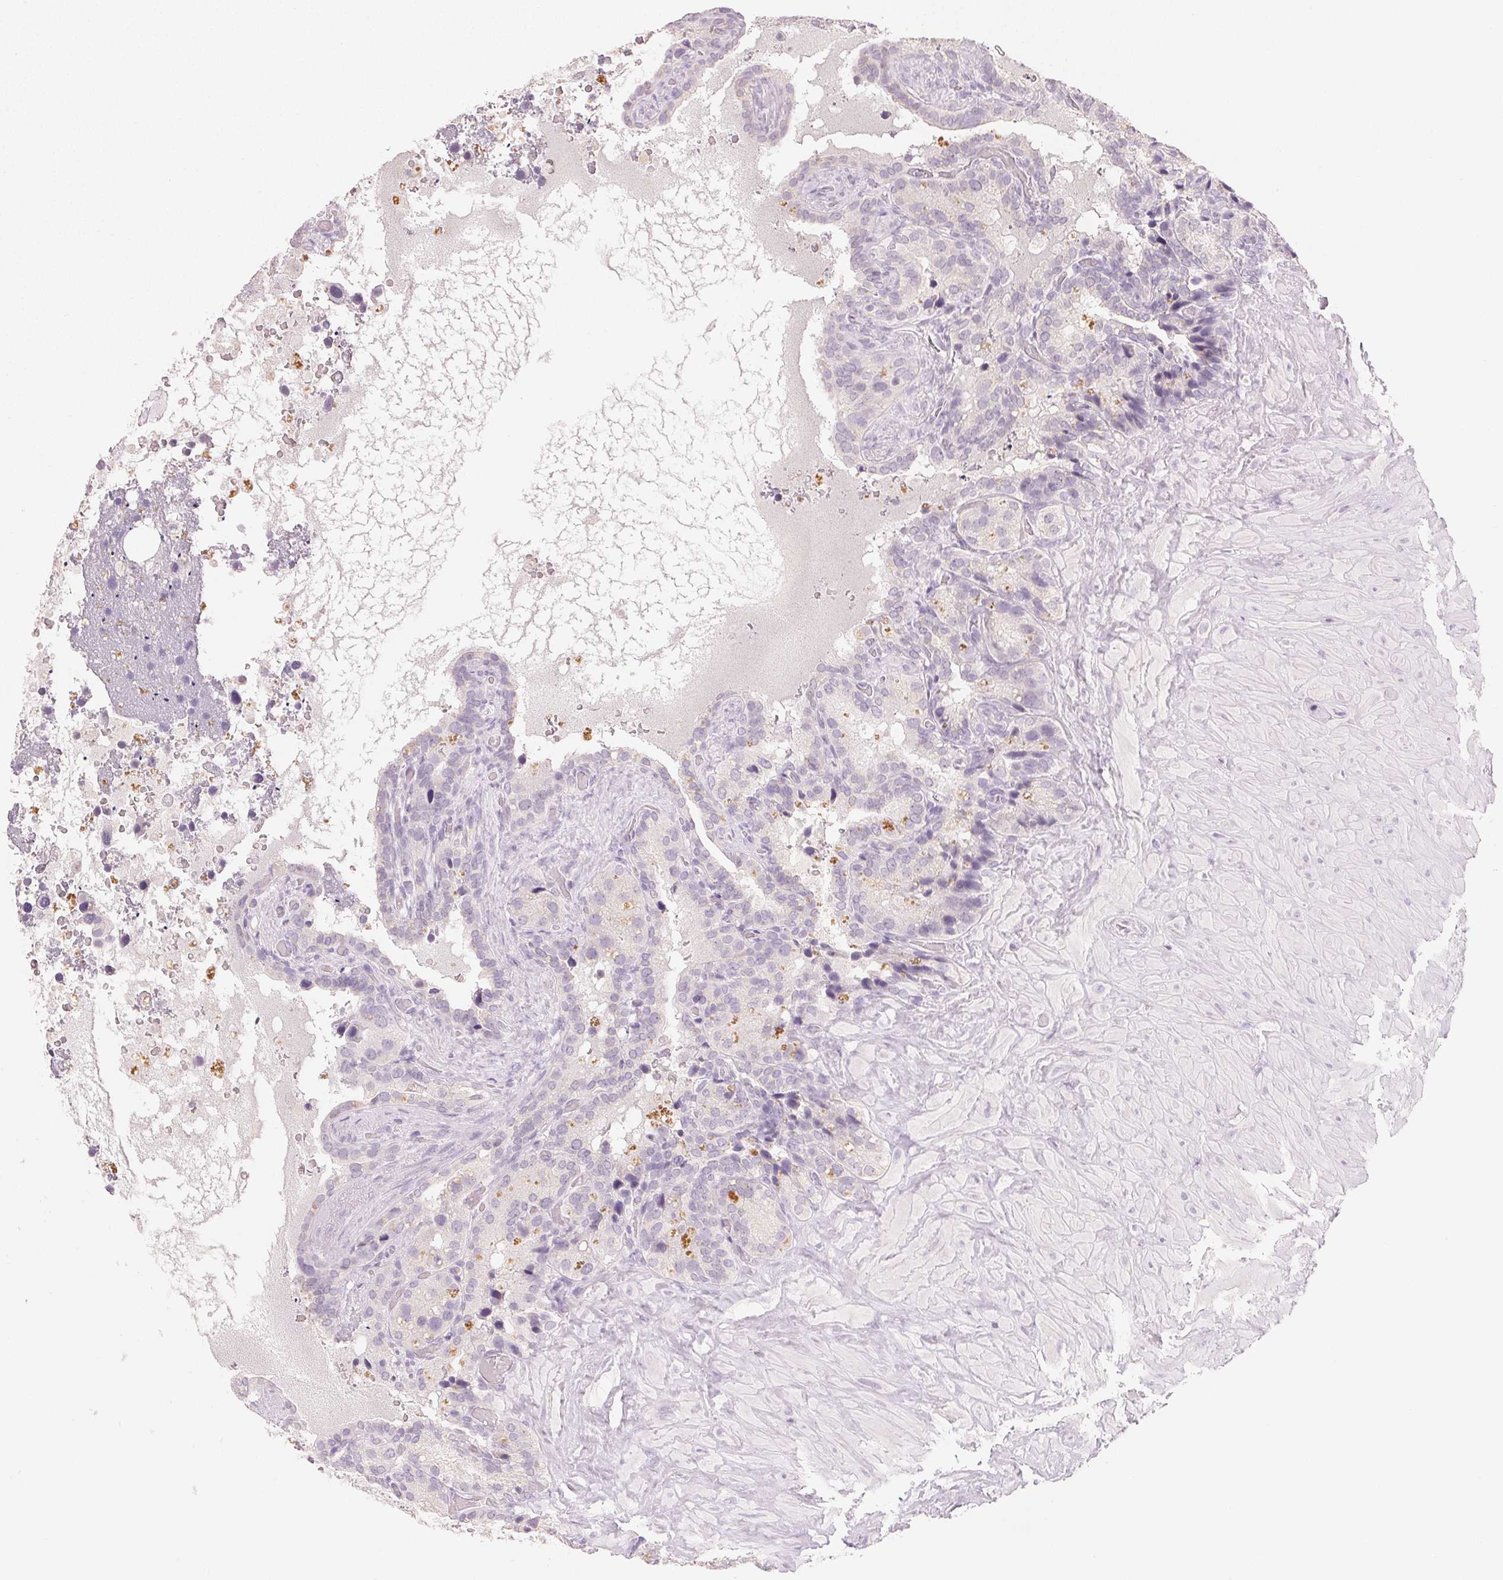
{"staining": {"intensity": "negative", "quantity": "none", "location": "none"}, "tissue": "seminal vesicle", "cell_type": "Glandular cells", "image_type": "normal", "snomed": [{"axis": "morphology", "description": "Normal tissue, NOS"}, {"axis": "topography", "description": "Seminal veicle"}], "caption": "High magnification brightfield microscopy of unremarkable seminal vesicle stained with DAB (brown) and counterstained with hematoxylin (blue): glandular cells show no significant staining. The staining was performed using DAB (3,3'-diaminobenzidine) to visualize the protein expression in brown, while the nuclei were stained in blue with hematoxylin (Magnification: 20x).", "gene": "HOXB13", "patient": {"sex": "male", "age": 60}}